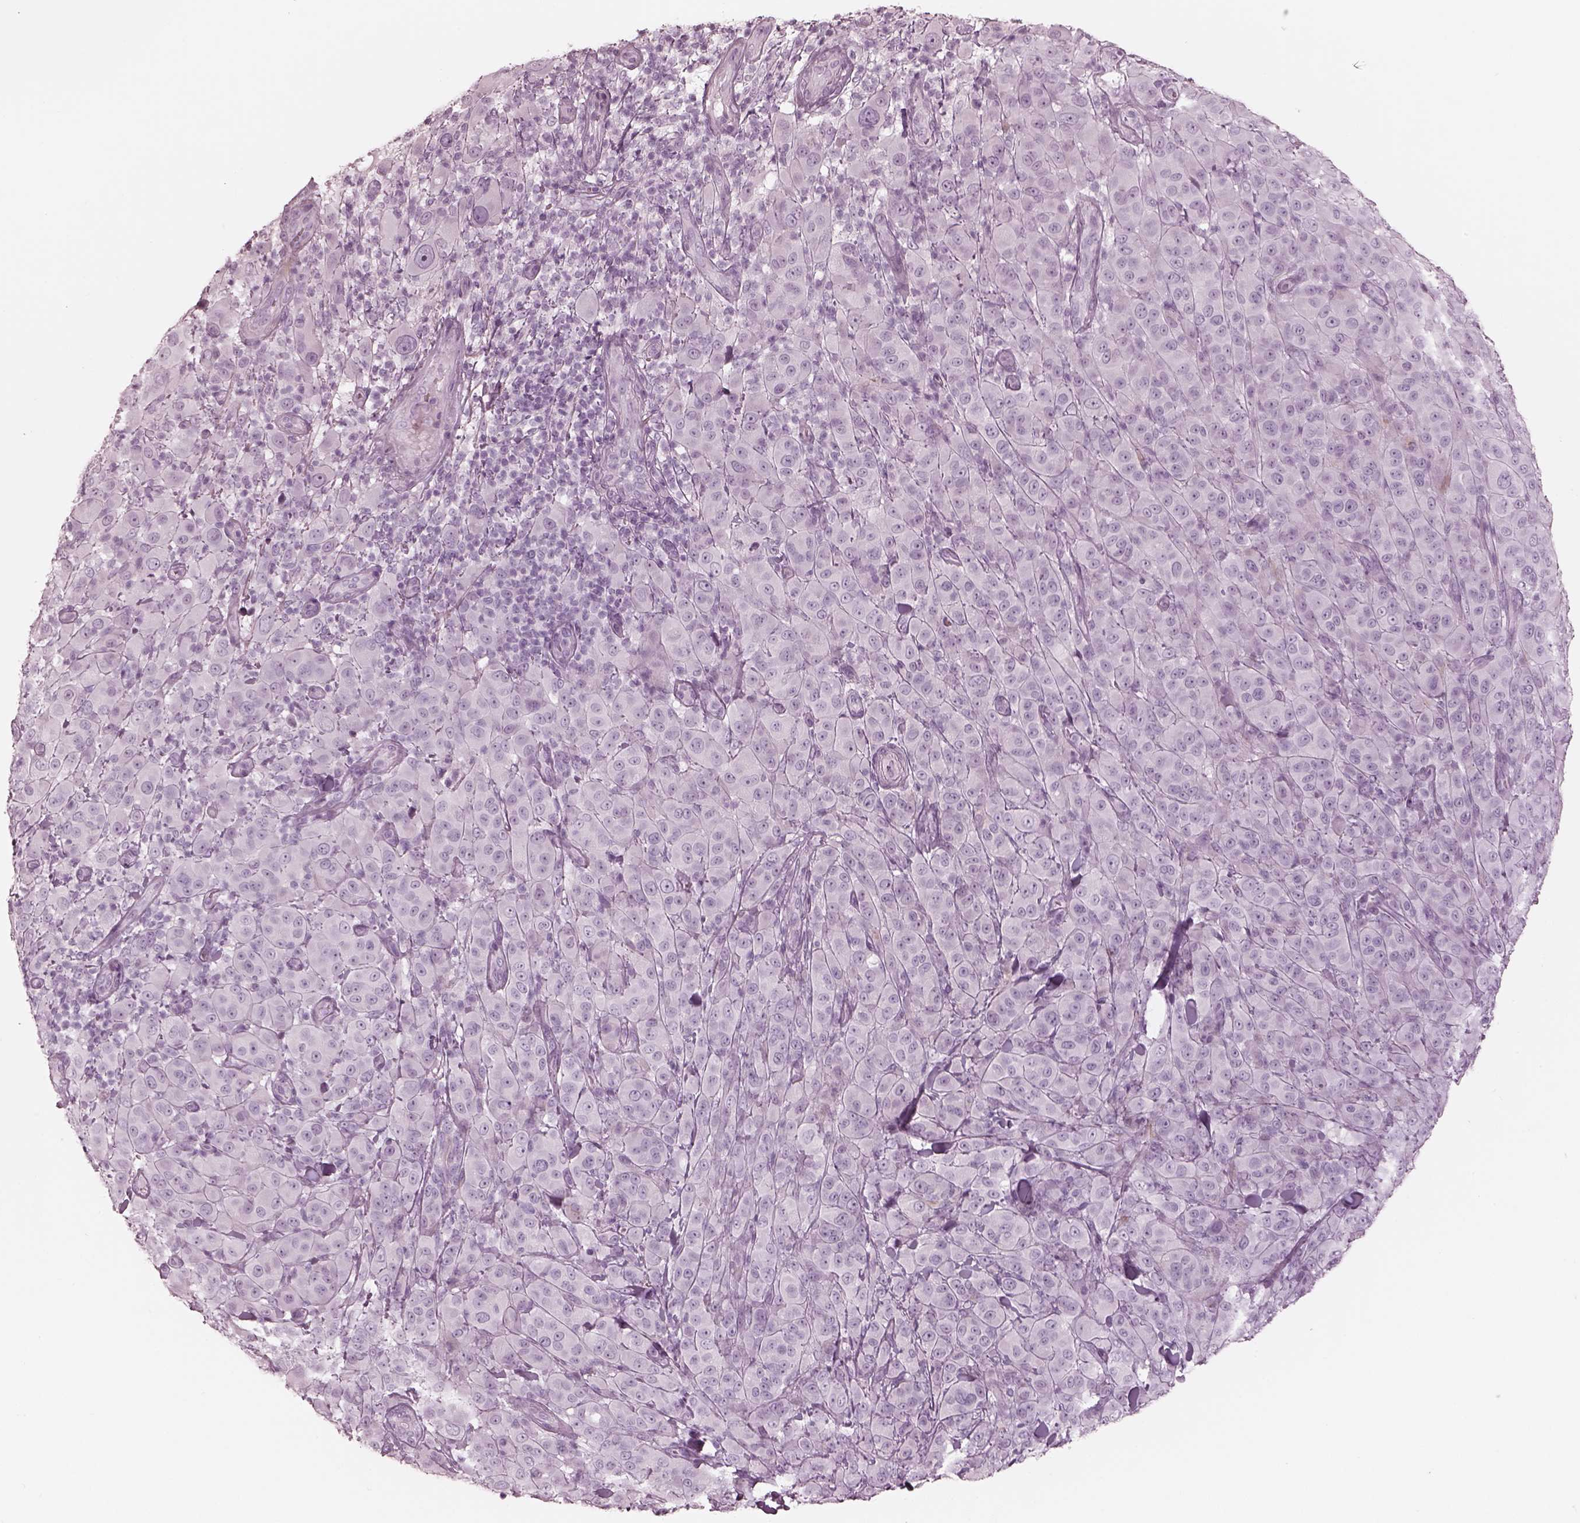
{"staining": {"intensity": "negative", "quantity": "none", "location": "none"}, "tissue": "melanoma", "cell_type": "Tumor cells", "image_type": "cancer", "snomed": [{"axis": "morphology", "description": "Malignant melanoma, NOS"}, {"axis": "topography", "description": "Skin"}], "caption": "A high-resolution image shows IHC staining of malignant melanoma, which demonstrates no significant positivity in tumor cells.", "gene": "OPN4", "patient": {"sex": "female", "age": 87}}